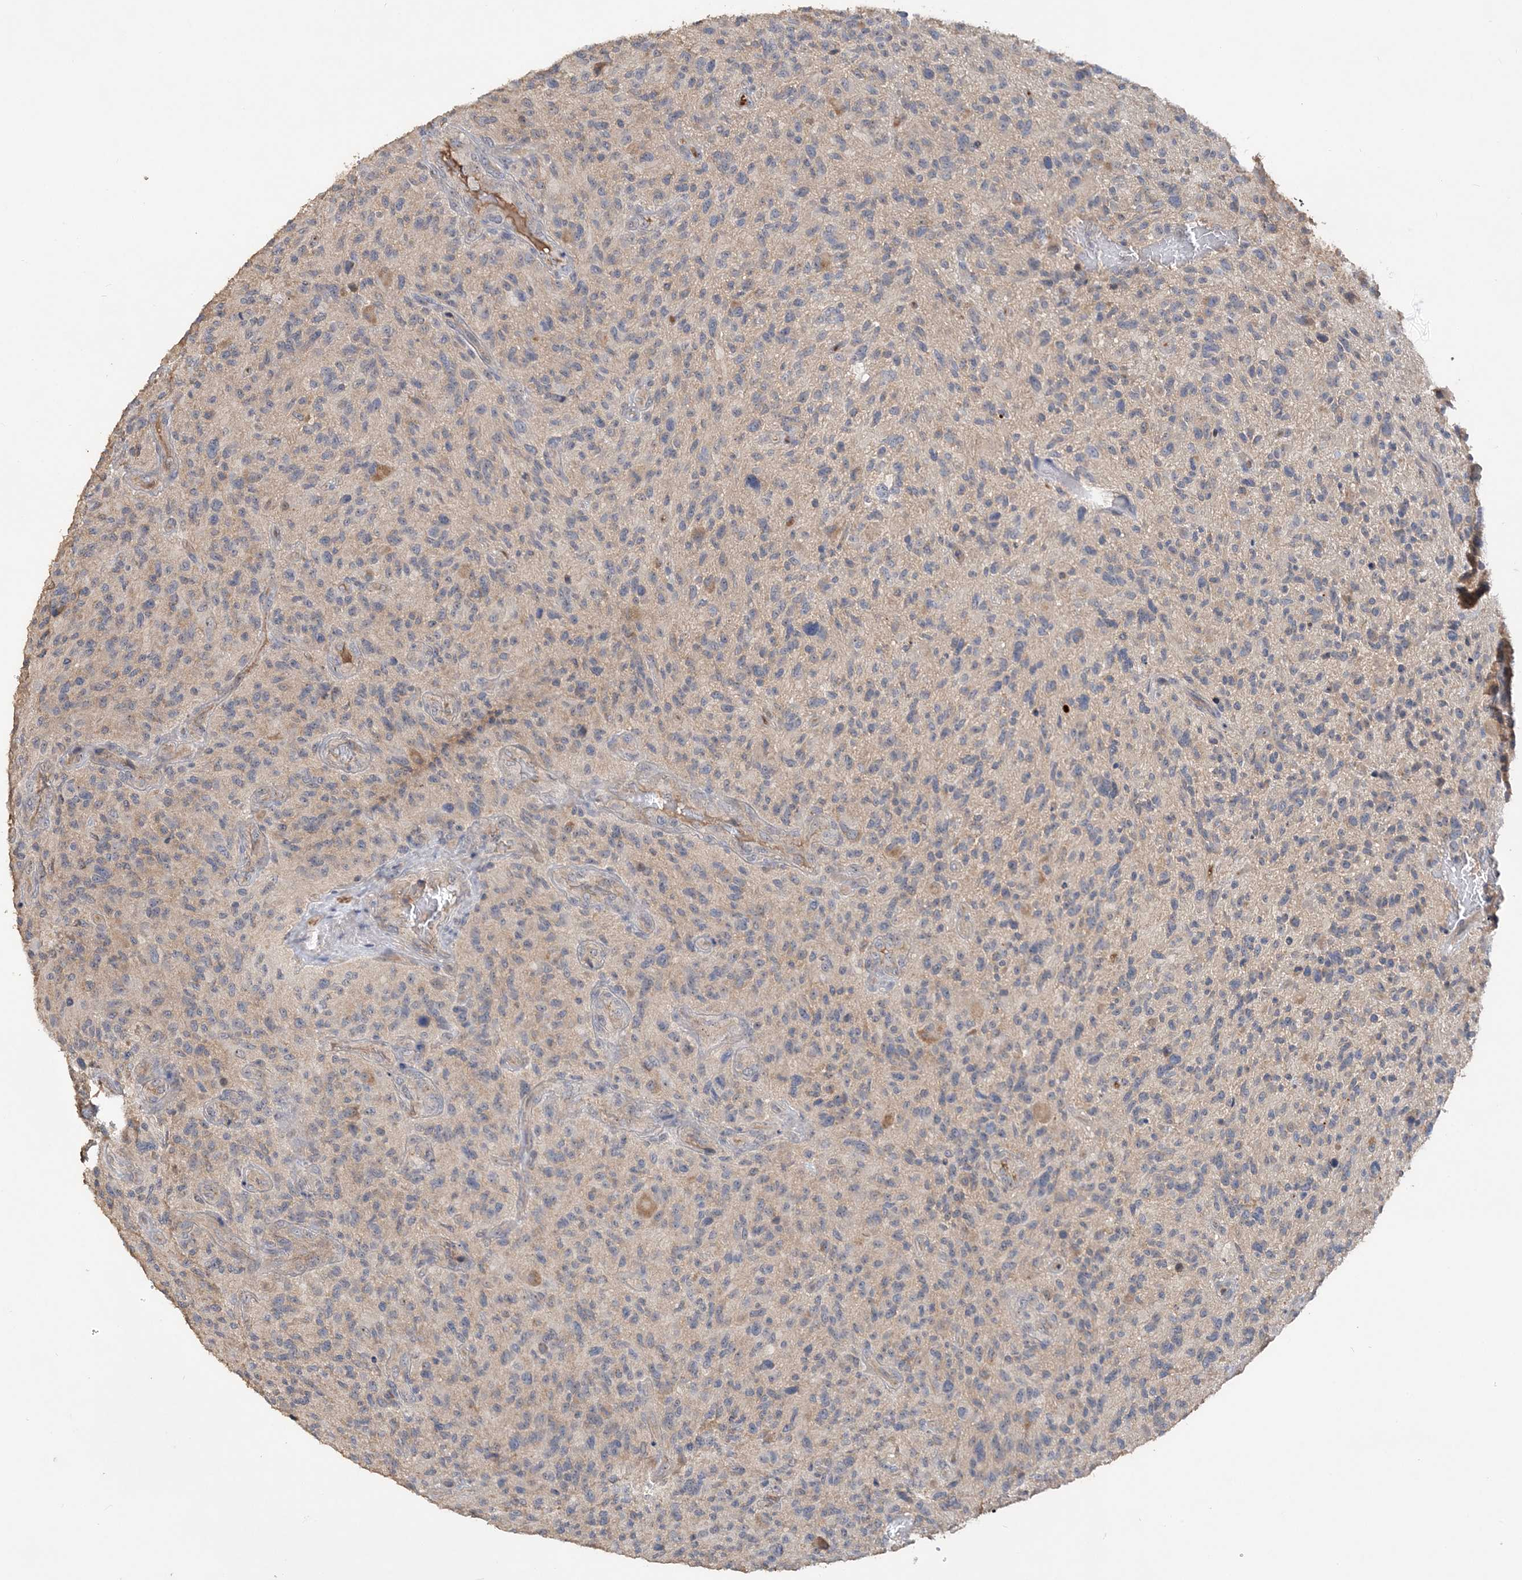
{"staining": {"intensity": "negative", "quantity": "none", "location": "none"}, "tissue": "glioma", "cell_type": "Tumor cells", "image_type": "cancer", "snomed": [{"axis": "morphology", "description": "Glioma, malignant, High grade"}, {"axis": "topography", "description": "Brain"}], "caption": "An immunohistochemistry (IHC) photomicrograph of glioma is shown. There is no staining in tumor cells of glioma. (DAB immunohistochemistry (IHC), high magnification).", "gene": "GRINA", "patient": {"sex": "male", "age": 47}}